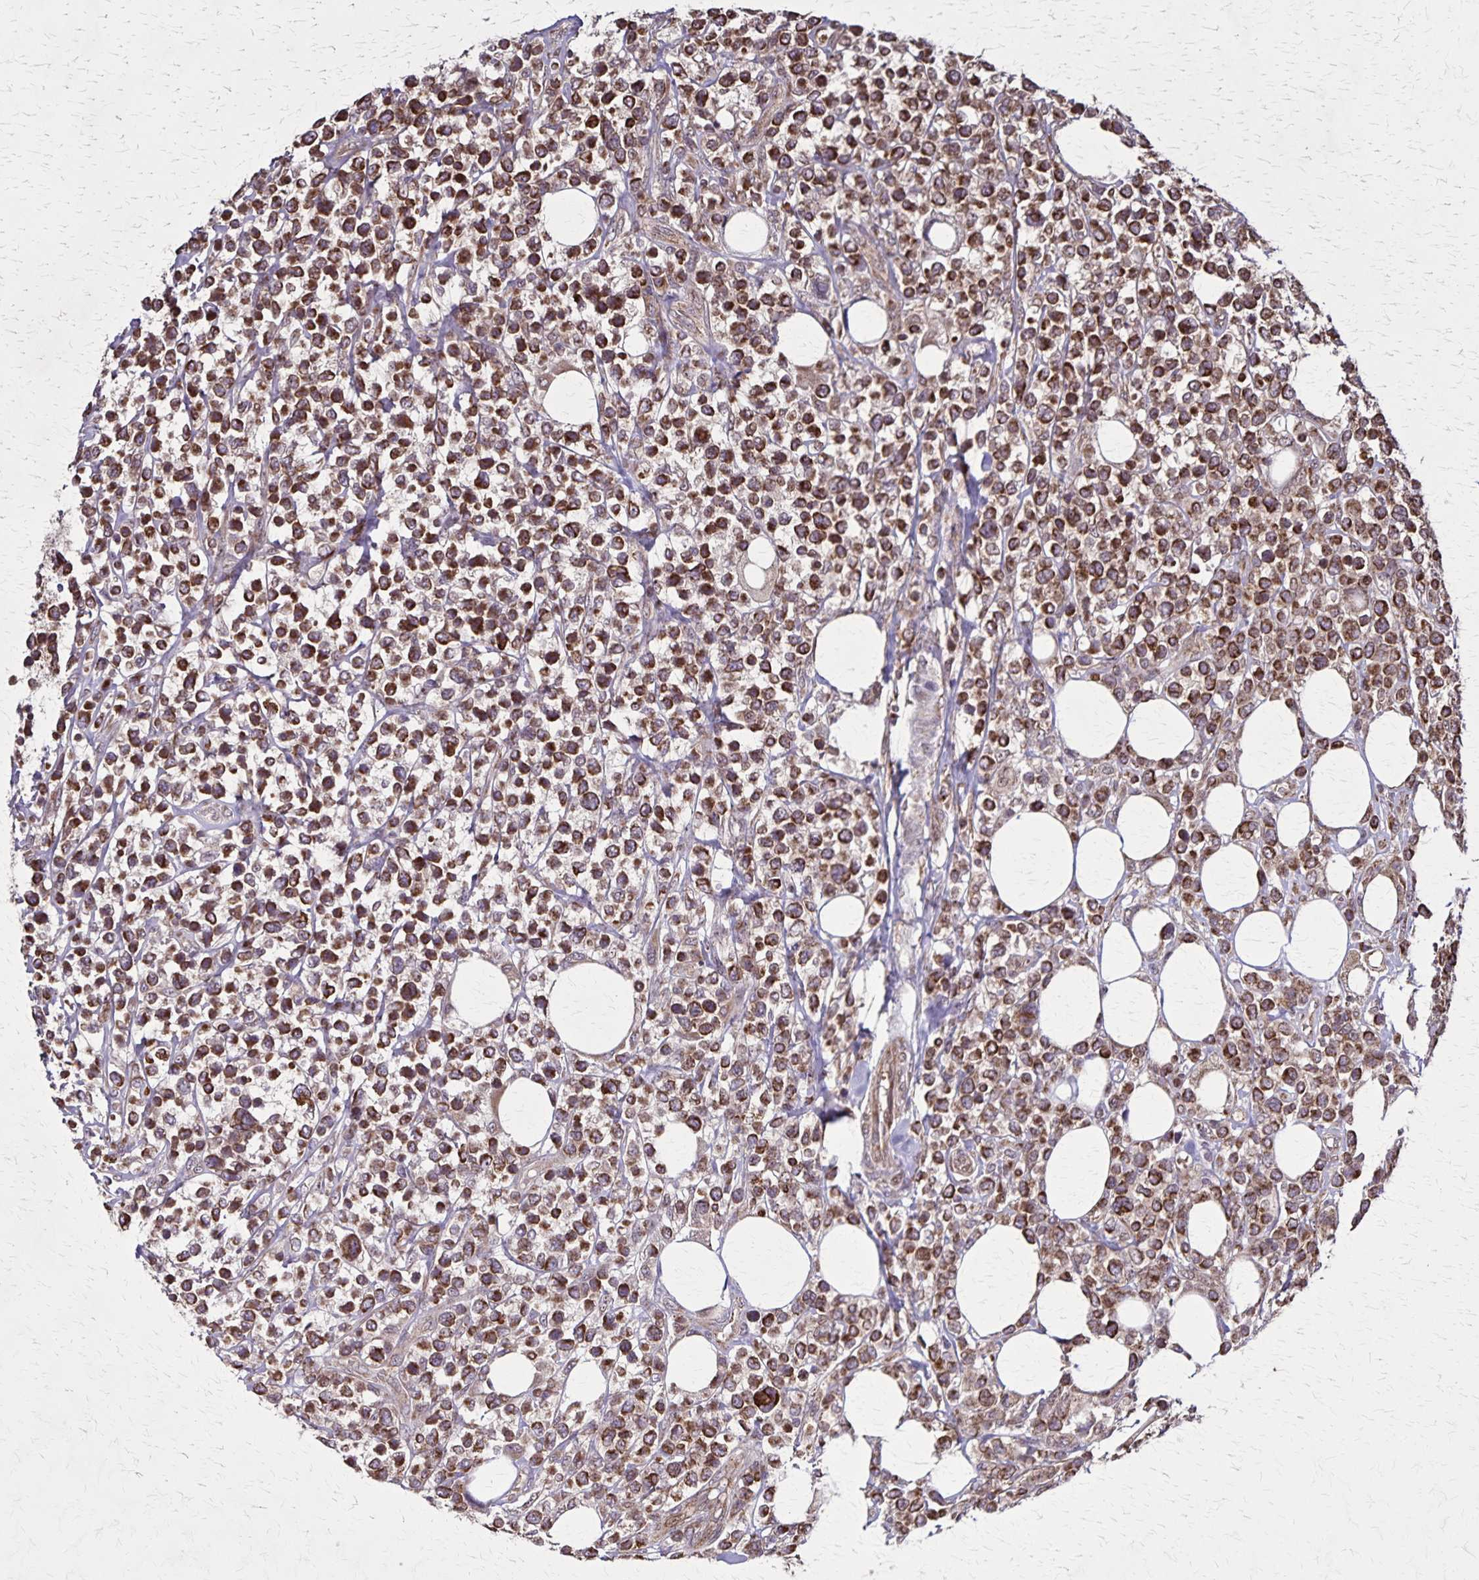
{"staining": {"intensity": "strong", "quantity": ">75%", "location": "cytoplasmic/membranous"}, "tissue": "lymphoma", "cell_type": "Tumor cells", "image_type": "cancer", "snomed": [{"axis": "morphology", "description": "Malignant lymphoma, non-Hodgkin's type, High grade"}, {"axis": "topography", "description": "Soft tissue"}], "caption": "A histopathology image showing strong cytoplasmic/membranous expression in approximately >75% of tumor cells in lymphoma, as visualized by brown immunohistochemical staining.", "gene": "NFS1", "patient": {"sex": "female", "age": 56}}